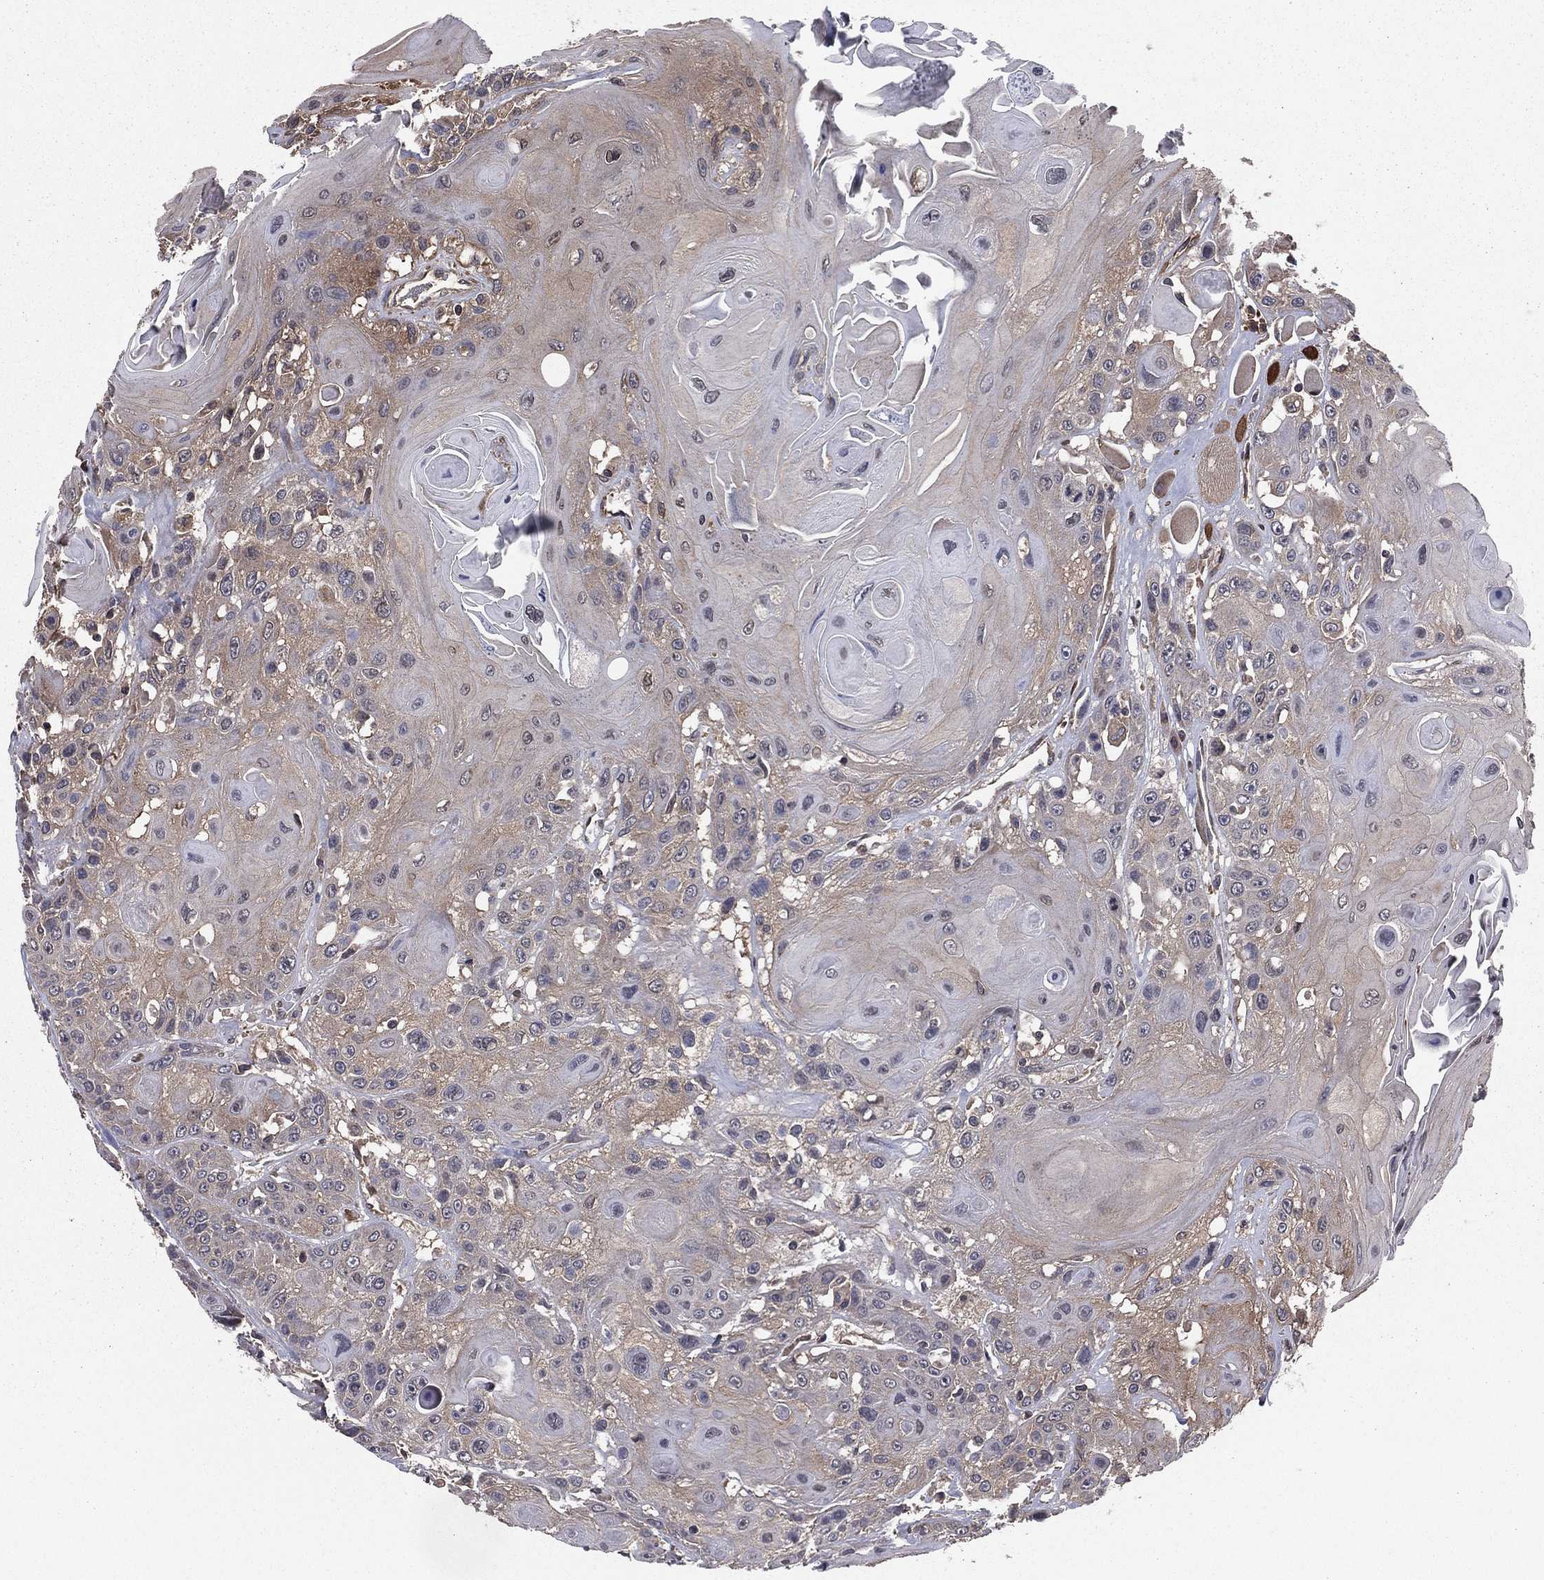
{"staining": {"intensity": "weak", "quantity": "<25%", "location": "cytoplasmic/membranous"}, "tissue": "head and neck cancer", "cell_type": "Tumor cells", "image_type": "cancer", "snomed": [{"axis": "morphology", "description": "Squamous cell carcinoma, NOS"}, {"axis": "topography", "description": "Head-Neck"}], "caption": "Head and neck cancer (squamous cell carcinoma) stained for a protein using immunohistochemistry shows no positivity tumor cells.", "gene": "CERT1", "patient": {"sex": "female", "age": 59}}